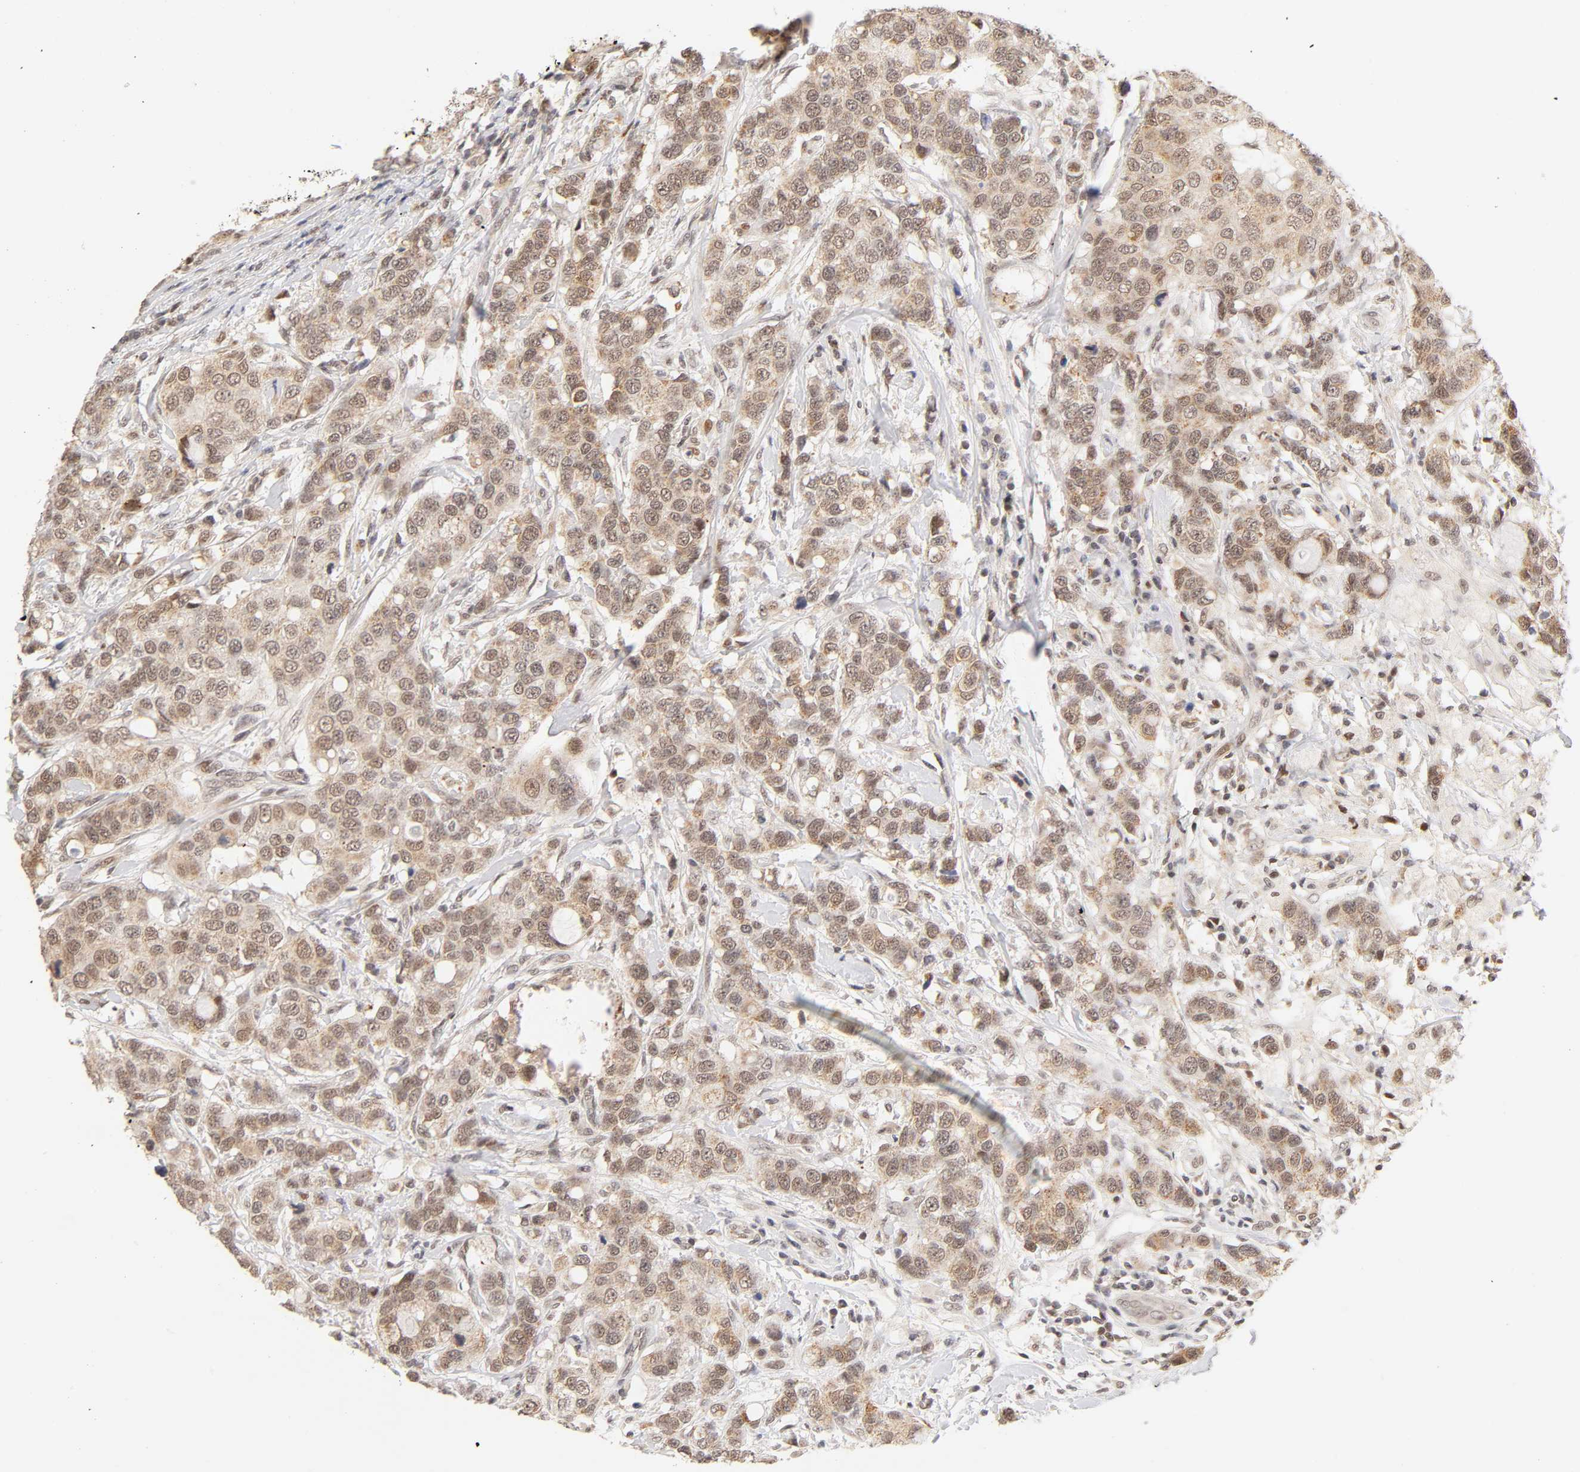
{"staining": {"intensity": "moderate", "quantity": ">75%", "location": "cytoplasmic/membranous,nuclear"}, "tissue": "breast cancer", "cell_type": "Tumor cells", "image_type": "cancer", "snomed": [{"axis": "morphology", "description": "Duct carcinoma"}, {"axis": "topography", "description": "Breast"}], "caption": "High-power microscopy captured an immunohistochemistry histopathology image of breast intraductal carcinoma, revealing moderate cytoplasmic/membranous and nuclear staining in about >75% of tumor cells. (Brightfield microscopy of DAB IHC at high magnification).", "gene": "TAF10", "patient": {"sex": "female", "age": 27}}